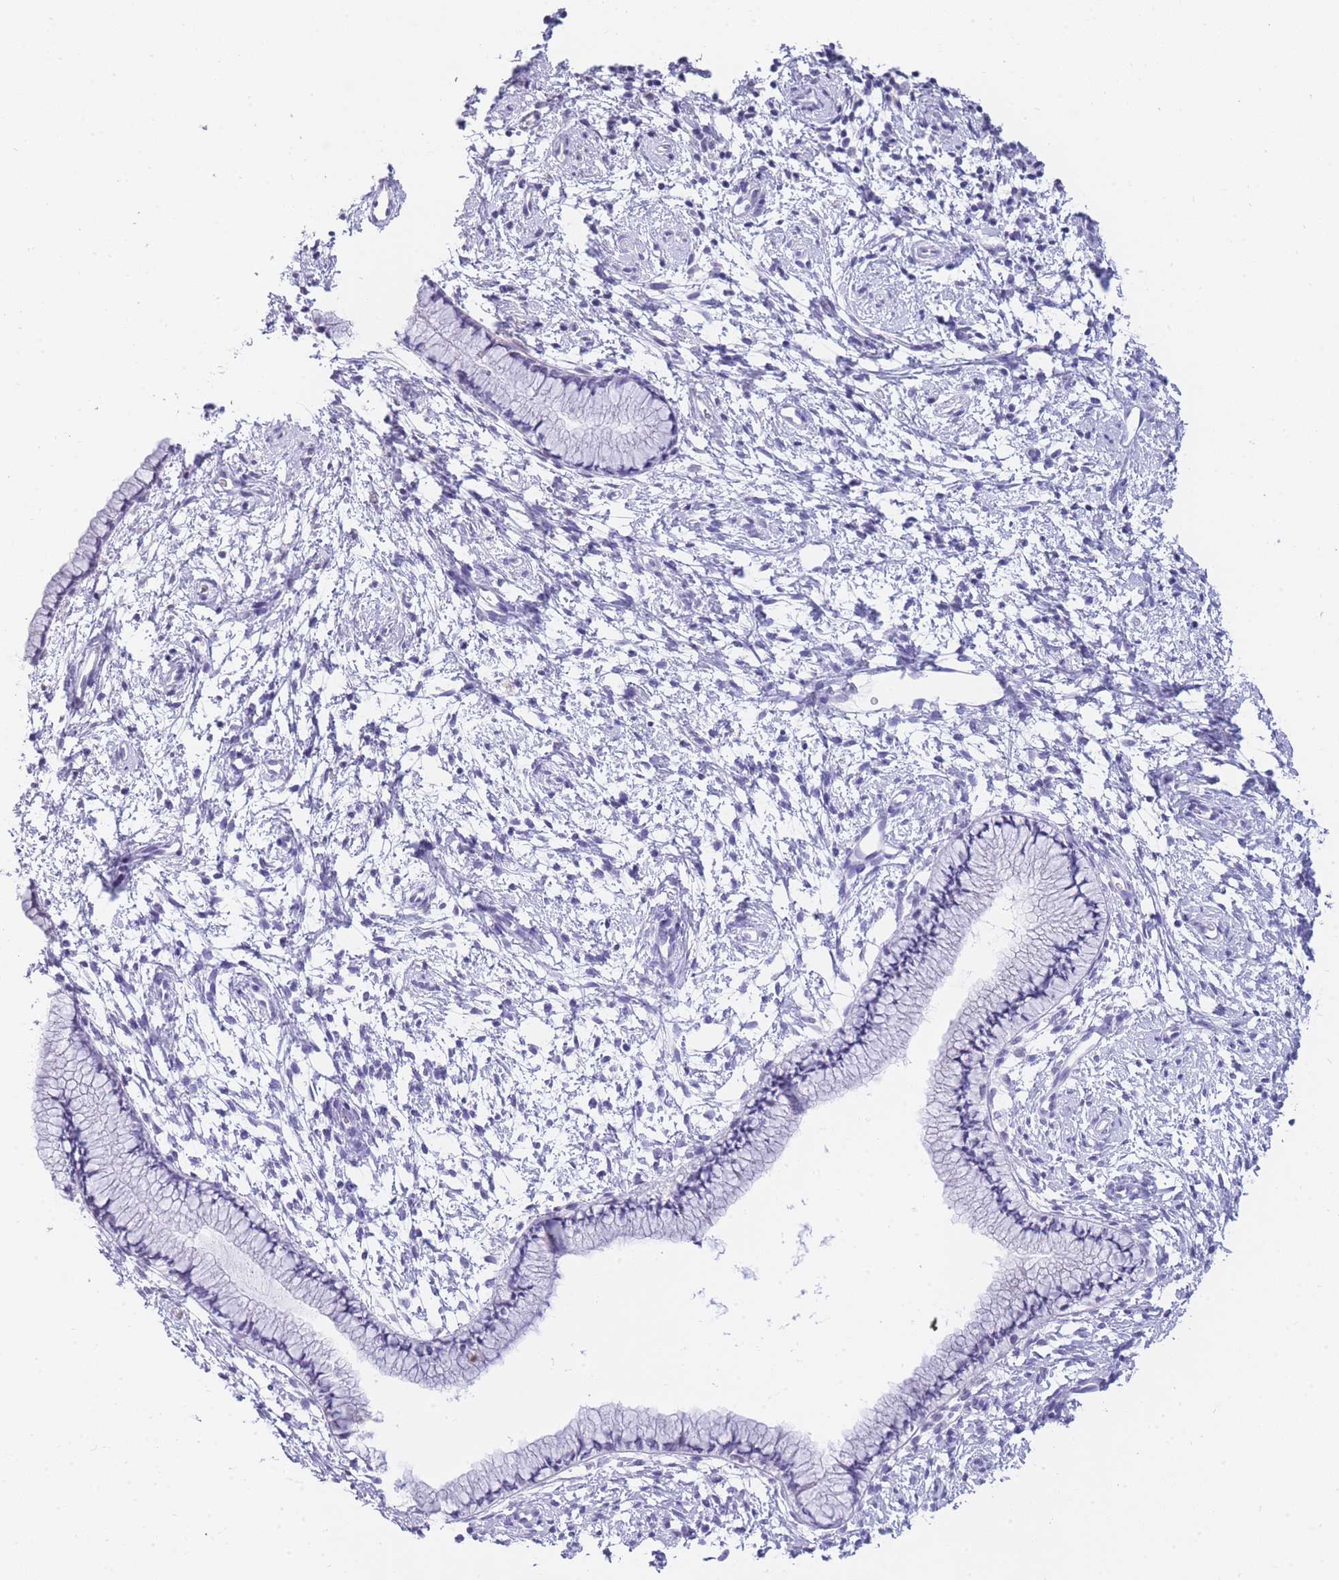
{"staining": {"intensity": "negative", "quantity": "none", "location": "none"}, "tissue": "cervix", "cell_type": "Glandular cells", "image_type": "normal", "snomed": [{"axis": "morphology", "description": "Normal tissue, NOS"}, {"axis": "topography", "description": "Cervix"}], "caption": "There is no significant expression in glandular cells of cervix. (DAB (3,3'-diaminobenzidine) immunohistochemistry, high magnification).", "gene": "FRAT2", "patient": {"sex": "female", "age": 57}}